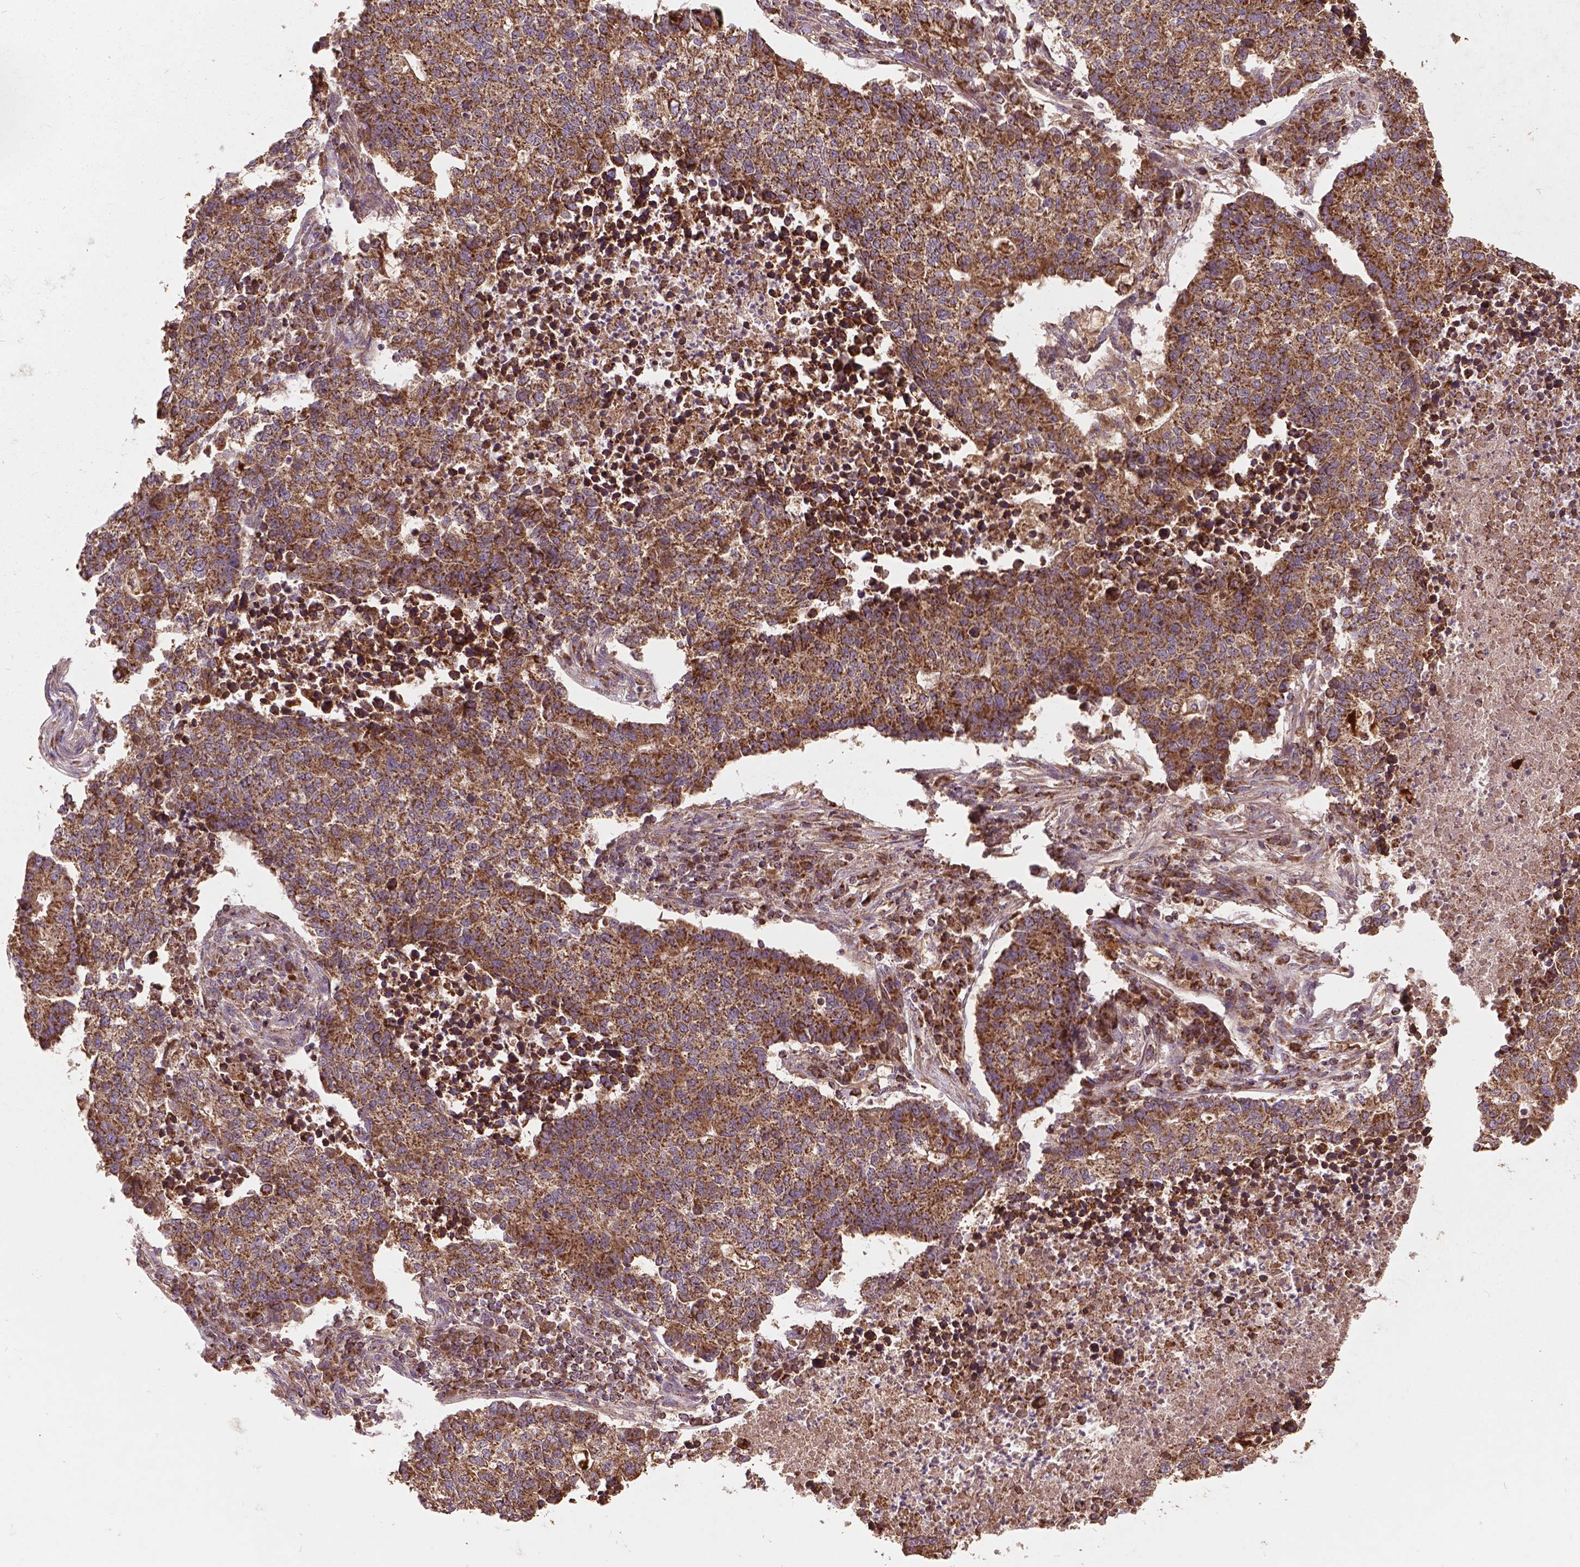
{"staining": {"intensity": "strong", "quantity": ">75%", "location": "cytoplasmic/membranous"}, "tissue": "lung cancer", "cell_type": "Tumor cells", "image_type": "cancer", "snomed": [{"axis": "morphology", "description": "Adenocarcinoma, NOS"}, {"axis": "topography", "description": "Lung"}], "caption": "Protein expression analysis of human adenocarcinoma (lung) reveals strong cytoplasmic/membranous positivity in about >75% of tumor cells.", "gene": "UBXN2A", "patient": {"sex": "male", "age": 57}}